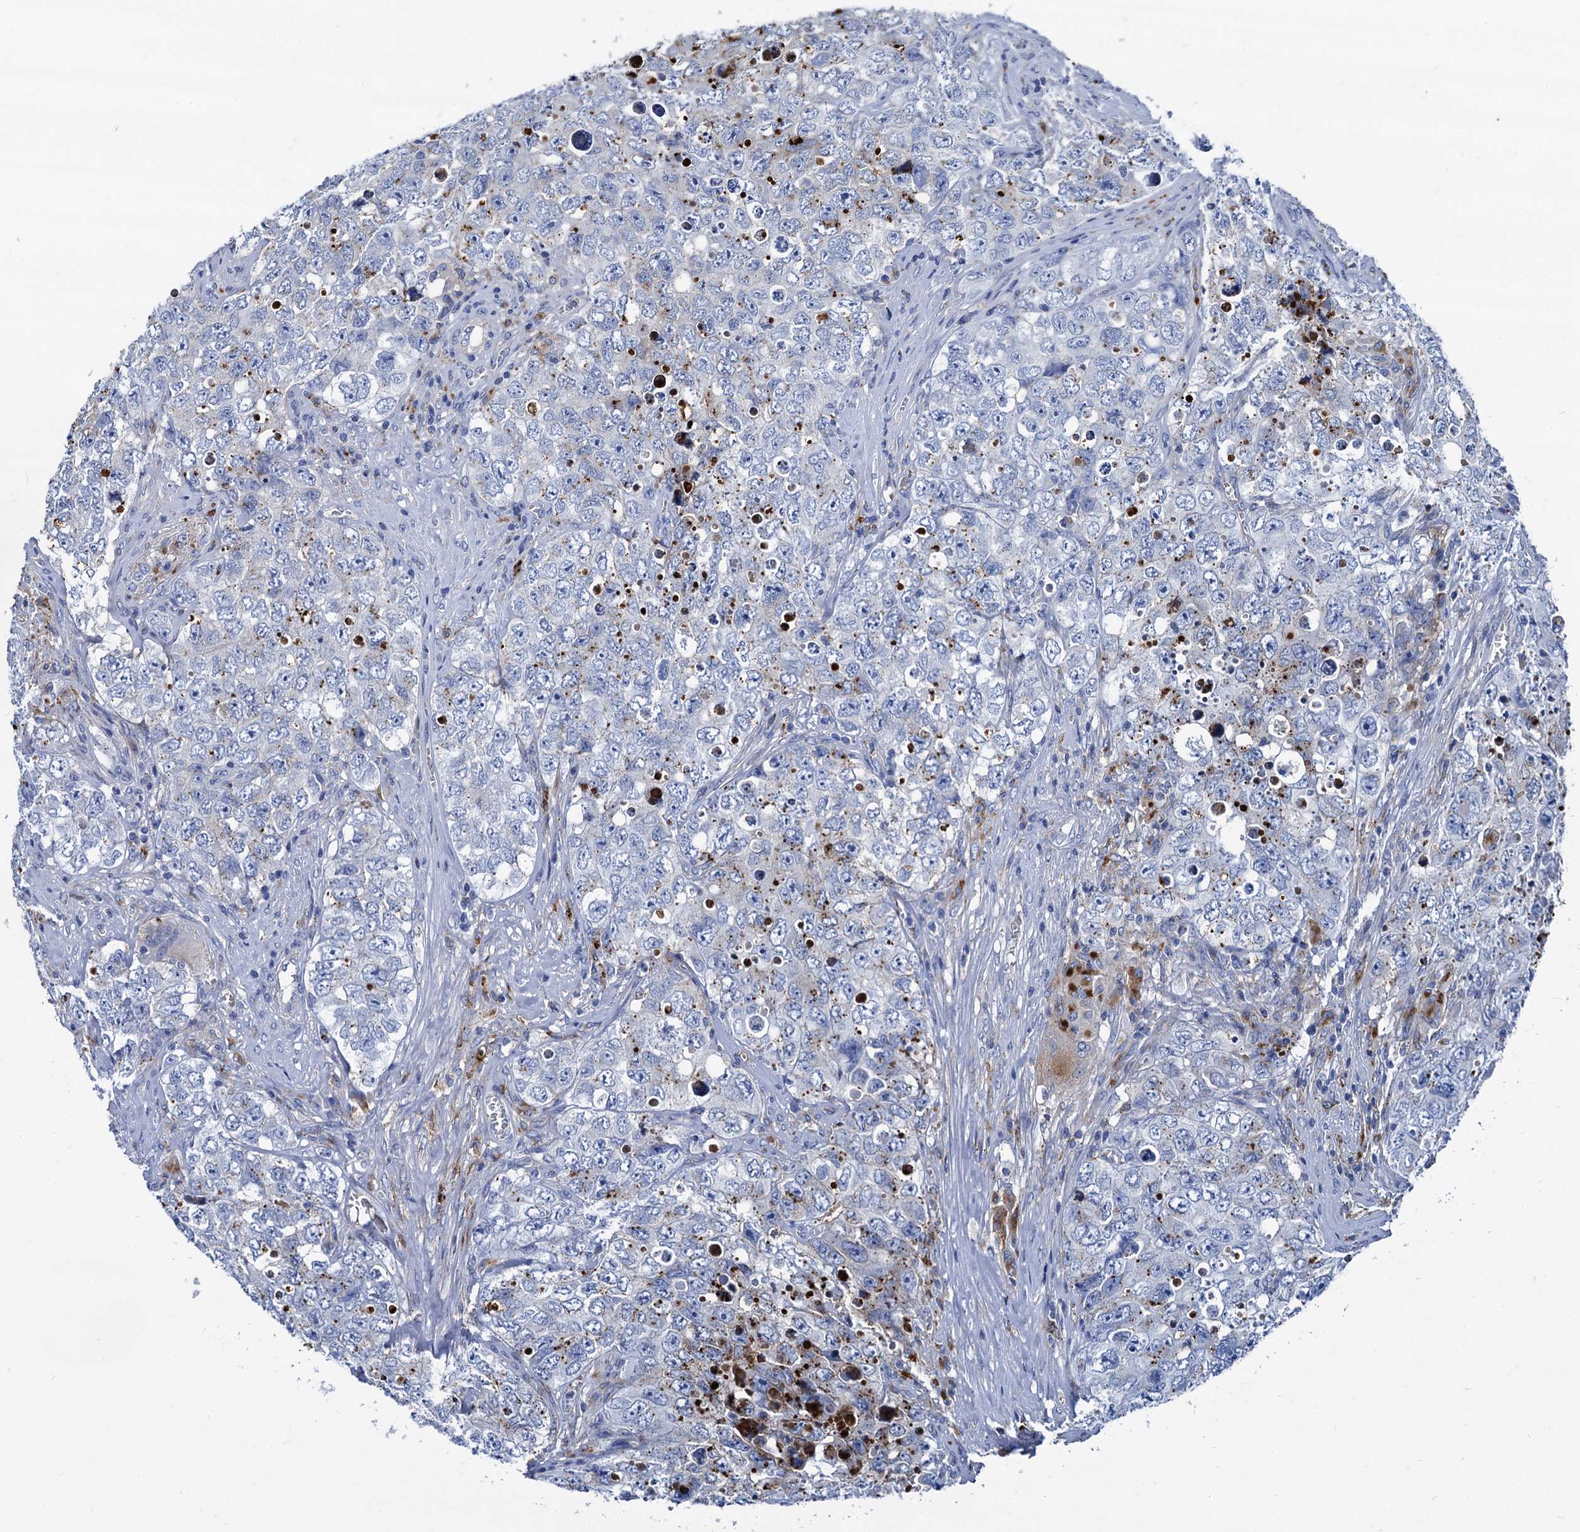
{"staining": {"intensity": "negative", "quantity": "none", "location": "none"}, "tissue": "testis cancer", "cell_type": "Tumor cells", "image_type": "cancer", "snomed": [{"axis": "morphology", "description": "Seminoma, NOS"}, {"axis": "morphology", "description": "Carcinoma, Embryonal, NOS"}, {"axis": "topography", "description": "Testis"}], "caption": "This is a histopathology image of IHC staining of seminoma (testis), which shows no staining in tumor cells.", "gene": "APOD", "patient": {"sex": "male", "age": 43}}